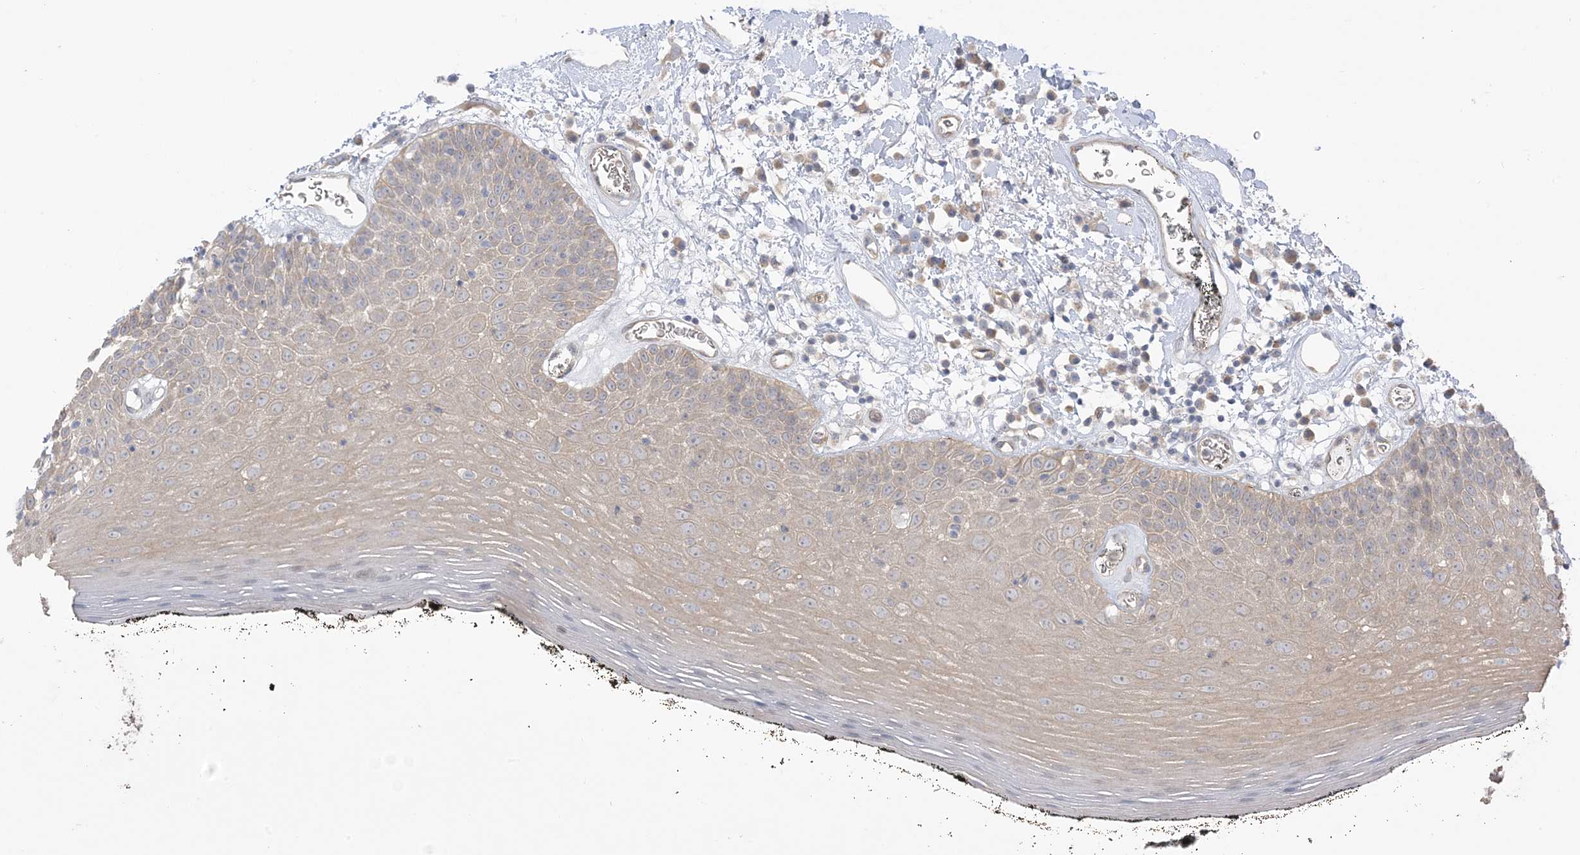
{"staining": {"intensity": "weak", "quantity": "25%-75%", "location": "cytoplasmic/membranous"}, "tissue": "oral mucosa", "cell_type": "Squamous epithelial cells", "image_type": "normal", "snomed": [{"axis": "morphology", "description": "Normal tissue, NOS"}, {"axis": "topography", "description": "Oral tissue"}], "caption": "Protein staining exhibits weak cytoplasmic/membranous staining in approximately 25%-75% of squamous epithelial cells in unremarkable oral mucosa.", "gene": "ICMT", "patient": {"sex": "male", "age": 74}}